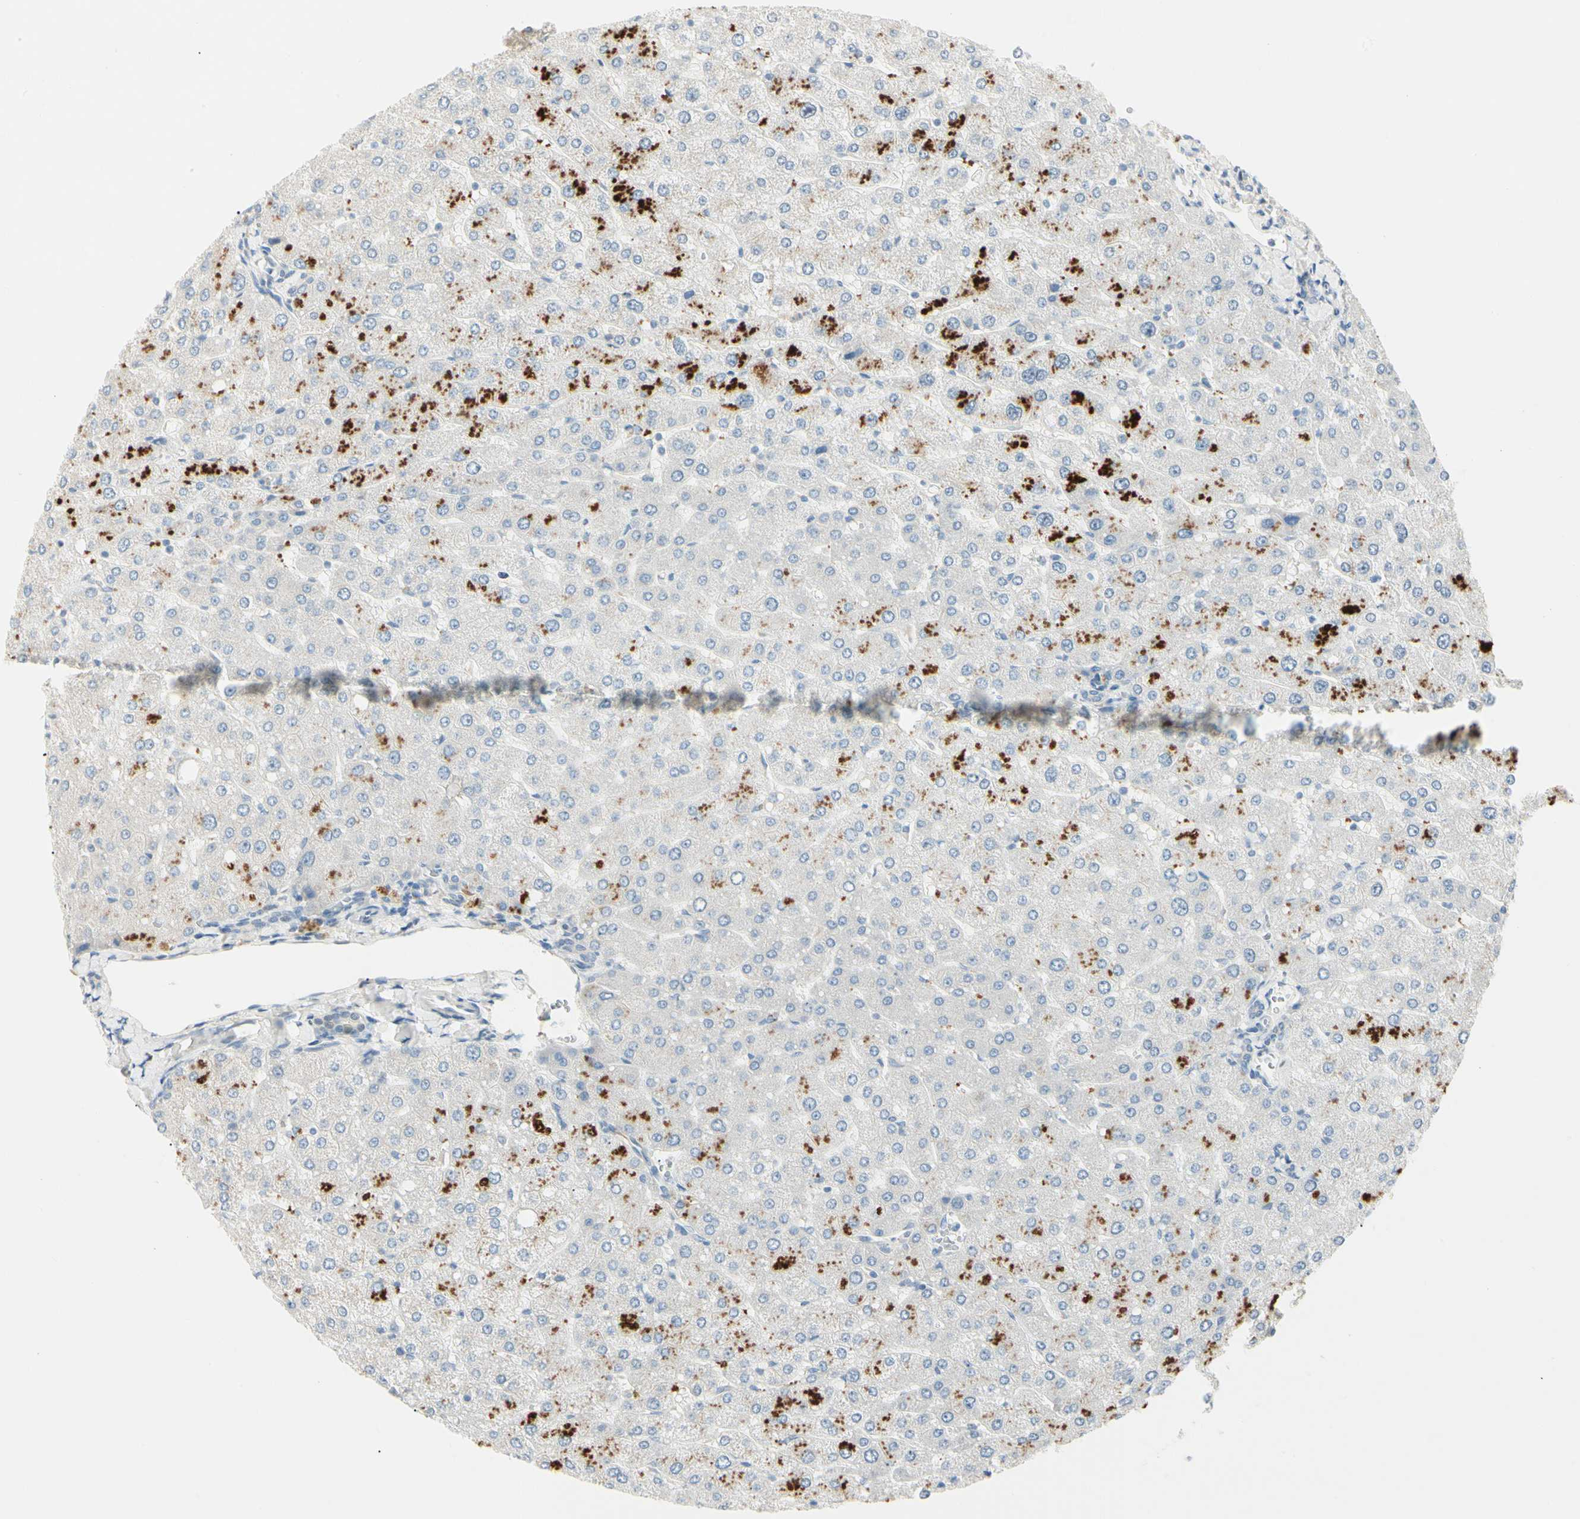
{"staining": {"intensity": "negative", "quantity": "none", "location": "none"}, "tissue": "liver", "cell_type": "Cholangiocytes", "image_type": "normal", "snomed": [{"axis": "morphology", "description": "Normal tissue, NOS"}, {"axis": "topography", "description": "Liver"}], "caption": "This is an immunohistochemistry (IHC) histopathology image of unremarkable human liver. There is no expression in cholangiocytes.", "gene": "ALDH18A1", "patient": {"sex": "male", "age": 55}}